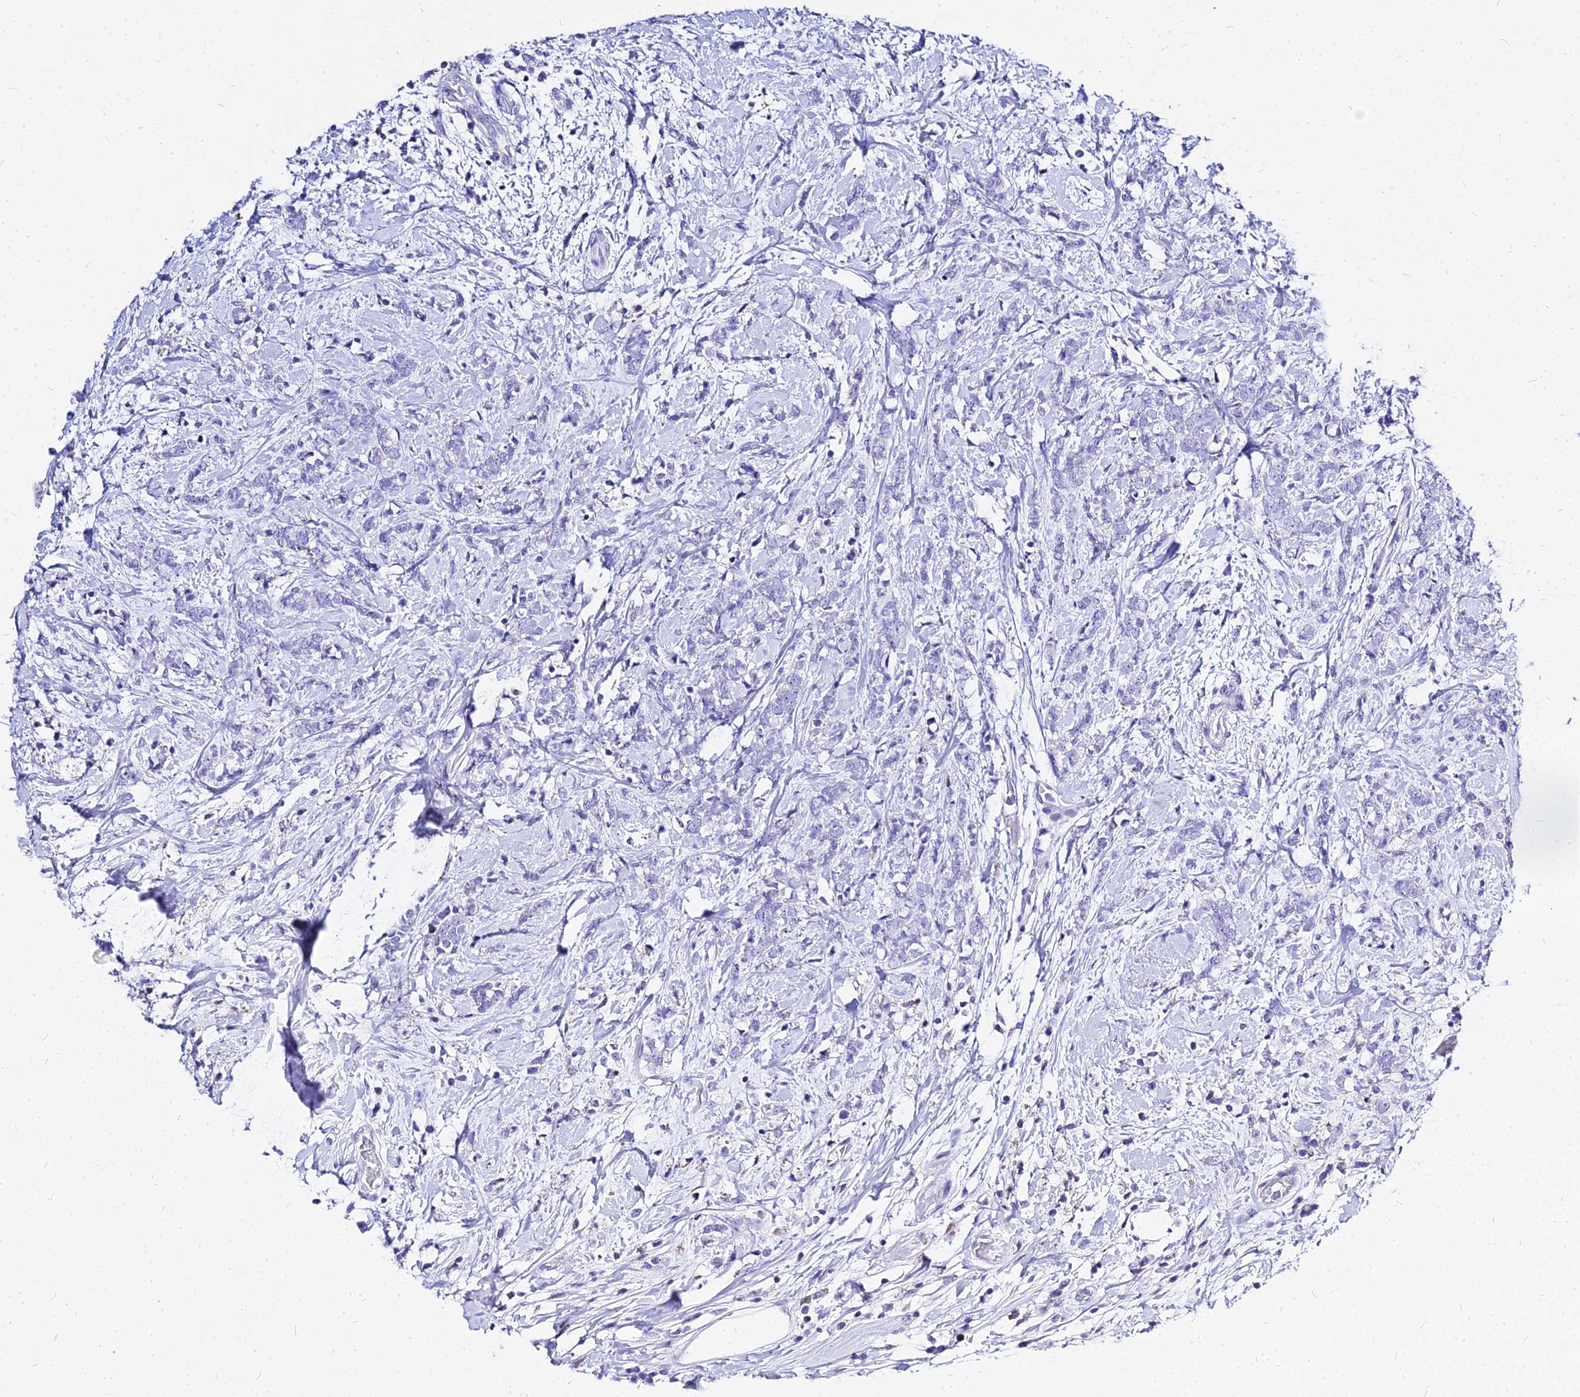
{"staining": {"intensity": "negative", "quantity": "none", "location": "none"}, "tissue": "breast cancer", "cell_type": "Tumor cells", "image_type": "cancer", "snomed": [{"axis": "morphology", "description": "Lobular carcinoma"}, {"axis": "topography", "description": "Breast"}], "caption": "DAB (3,3'-diaminobenzidine) immunohistochemical staining of human breast cancer (lobular carcinoma) displays no significant positivity in tumor cells.", "gene": "CARD18", "patient": {"sex": "female", "age": 58}}